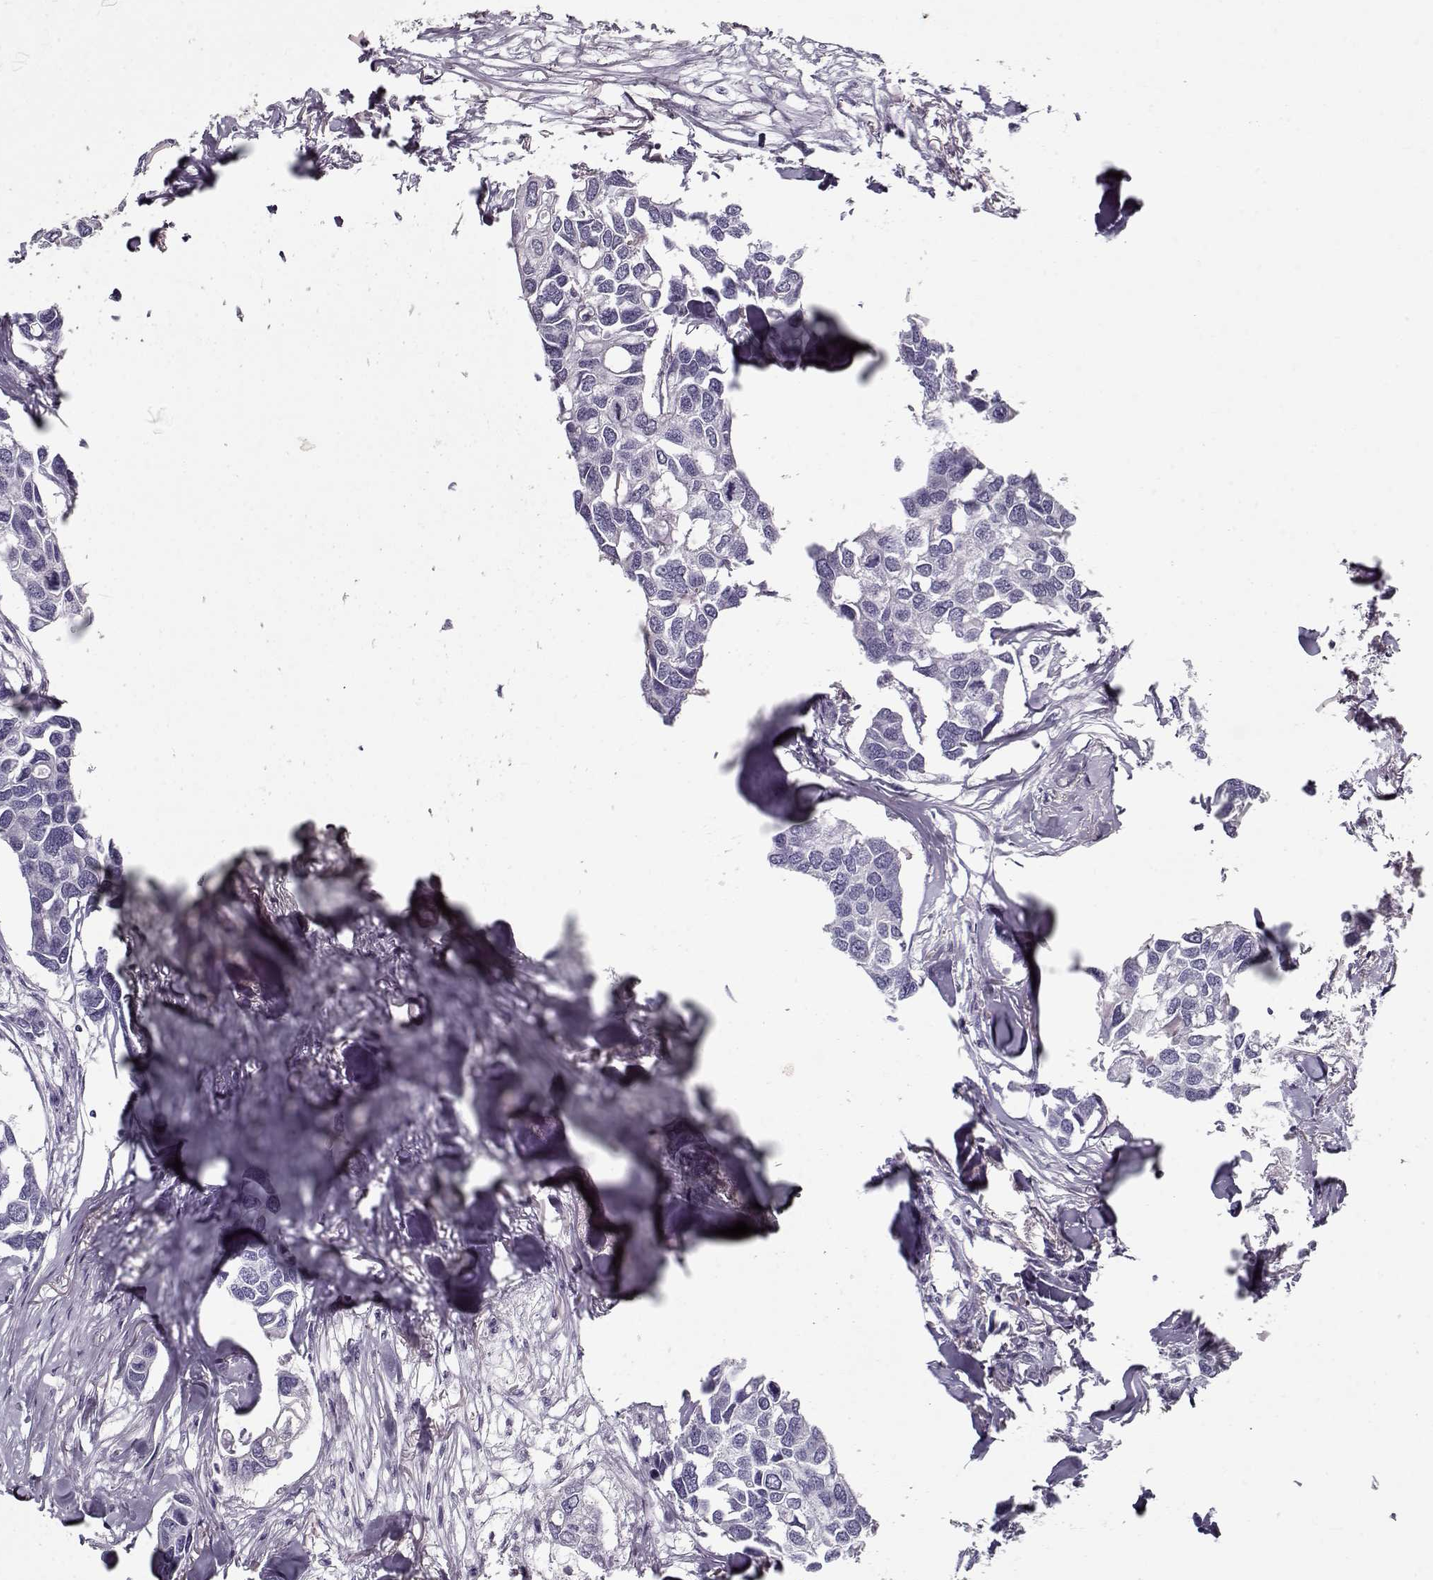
{"staining": {"intensity": "negative", "quantity": "none", "location": "none"}, "tissue": "breast cancer", "cell_type": "Tumor cells", "image_type": "cancer", "snomed": [{"axis": "morphology", "description": "Duct carcinoma"}, {"axis": "topography", "description": "Breast"}], "caption": "Human breast cancer (infiltrating ductal carcinoma) stained for a protein using immunohistochemistry (IHC) displays no staining in tumor cells.", "gene": "CCDC136", "patient": {"sex": "female", "age": 83}}